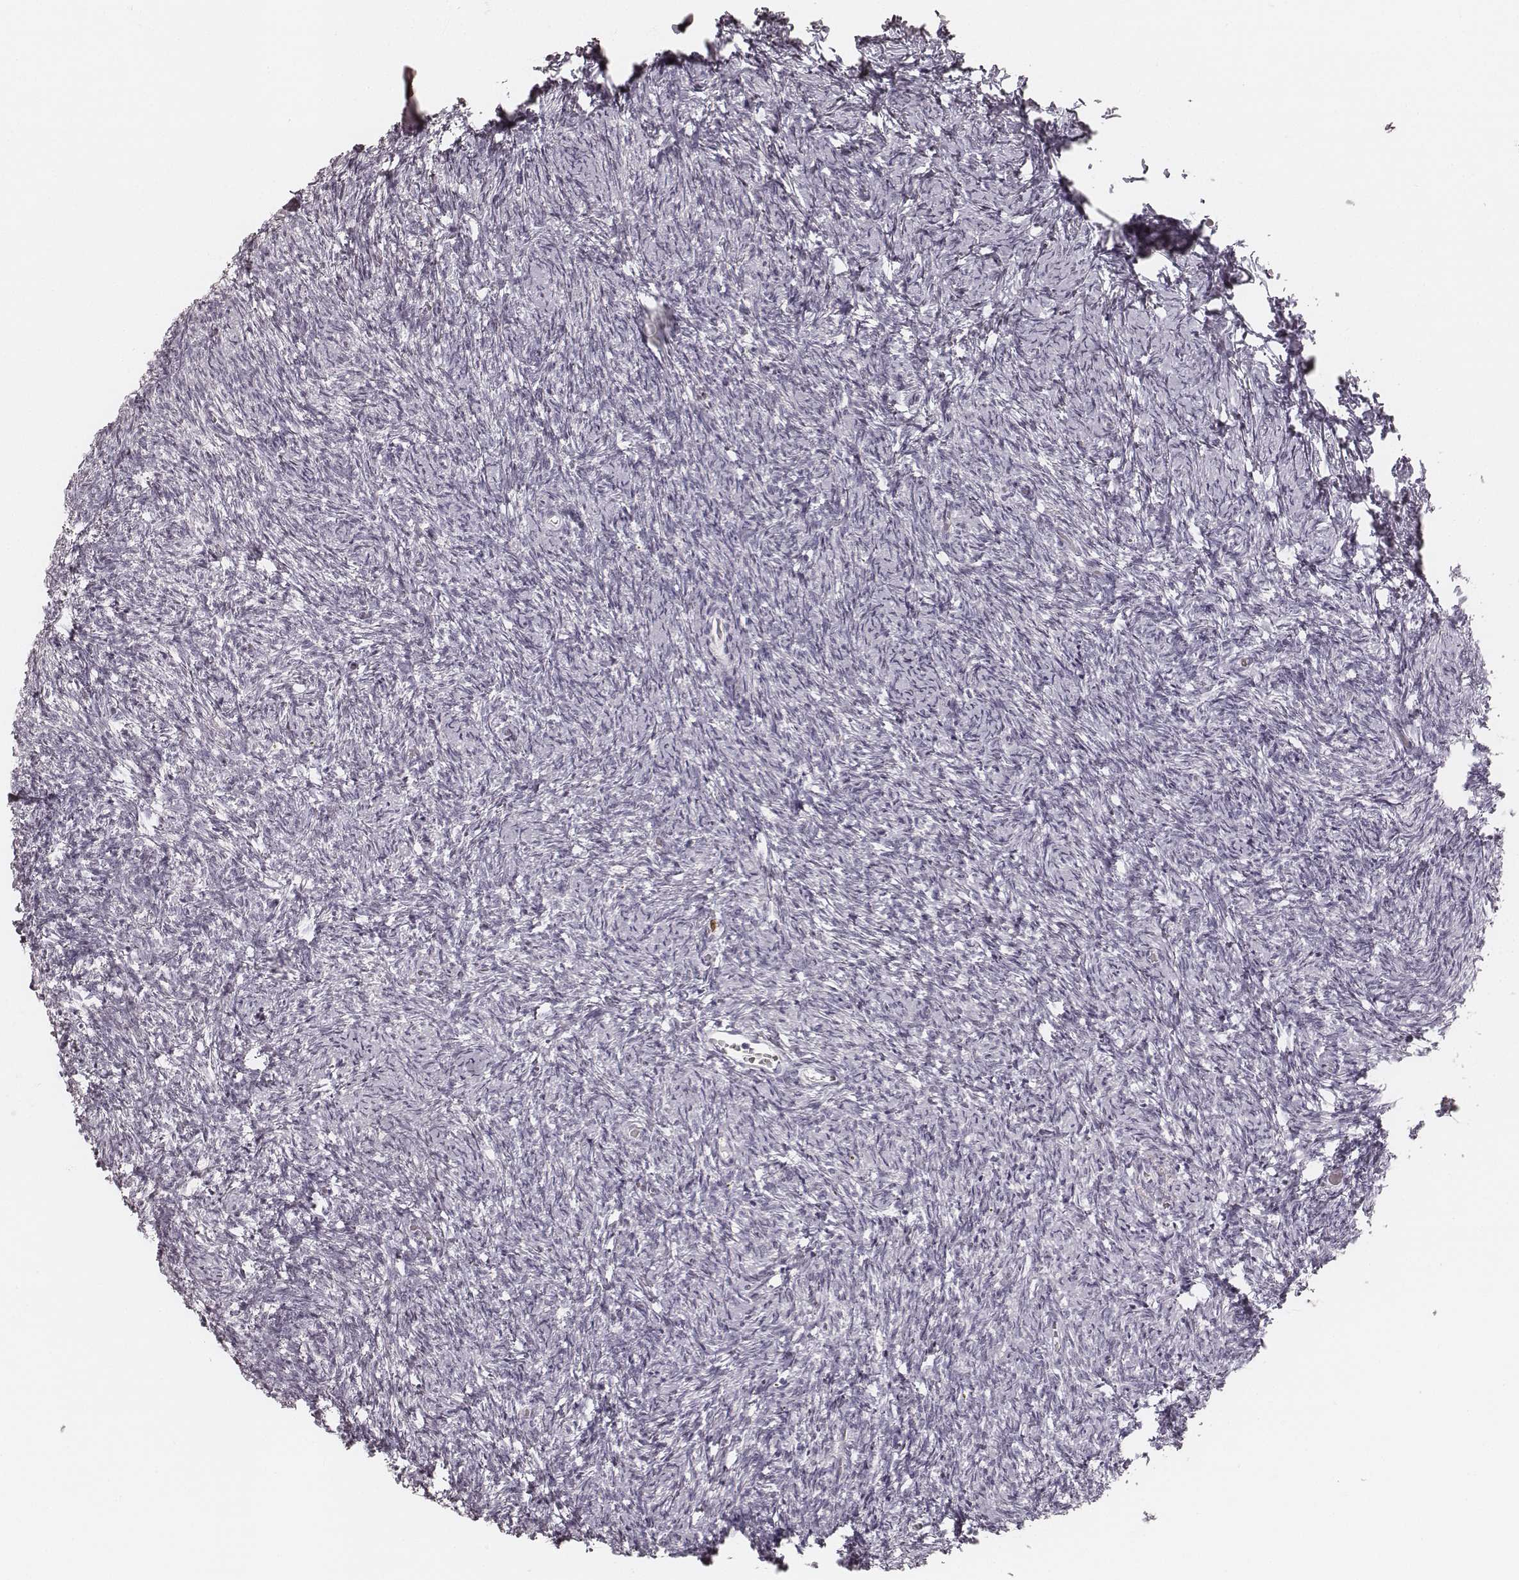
{"staining": {"intensity": "negative", "quantity": "none", "location": "none"}, "tissue": "ovary", "cell_type": "Ovarian stroma cells", "image_type": "normal", "snomed": [{"axis": "morphology", "description": "Normal tissue, NOS"}, {"axis": "topography", "description": "Ovary"}], "caption": "There is no significant positivity in ovarian stroma cells of ovary. (Brightfield microscopy of DAB immunohistochemistry (IHC) at high magnification).", "gene": "TEX37", "patient": {"sex": "female", "age": 39}}